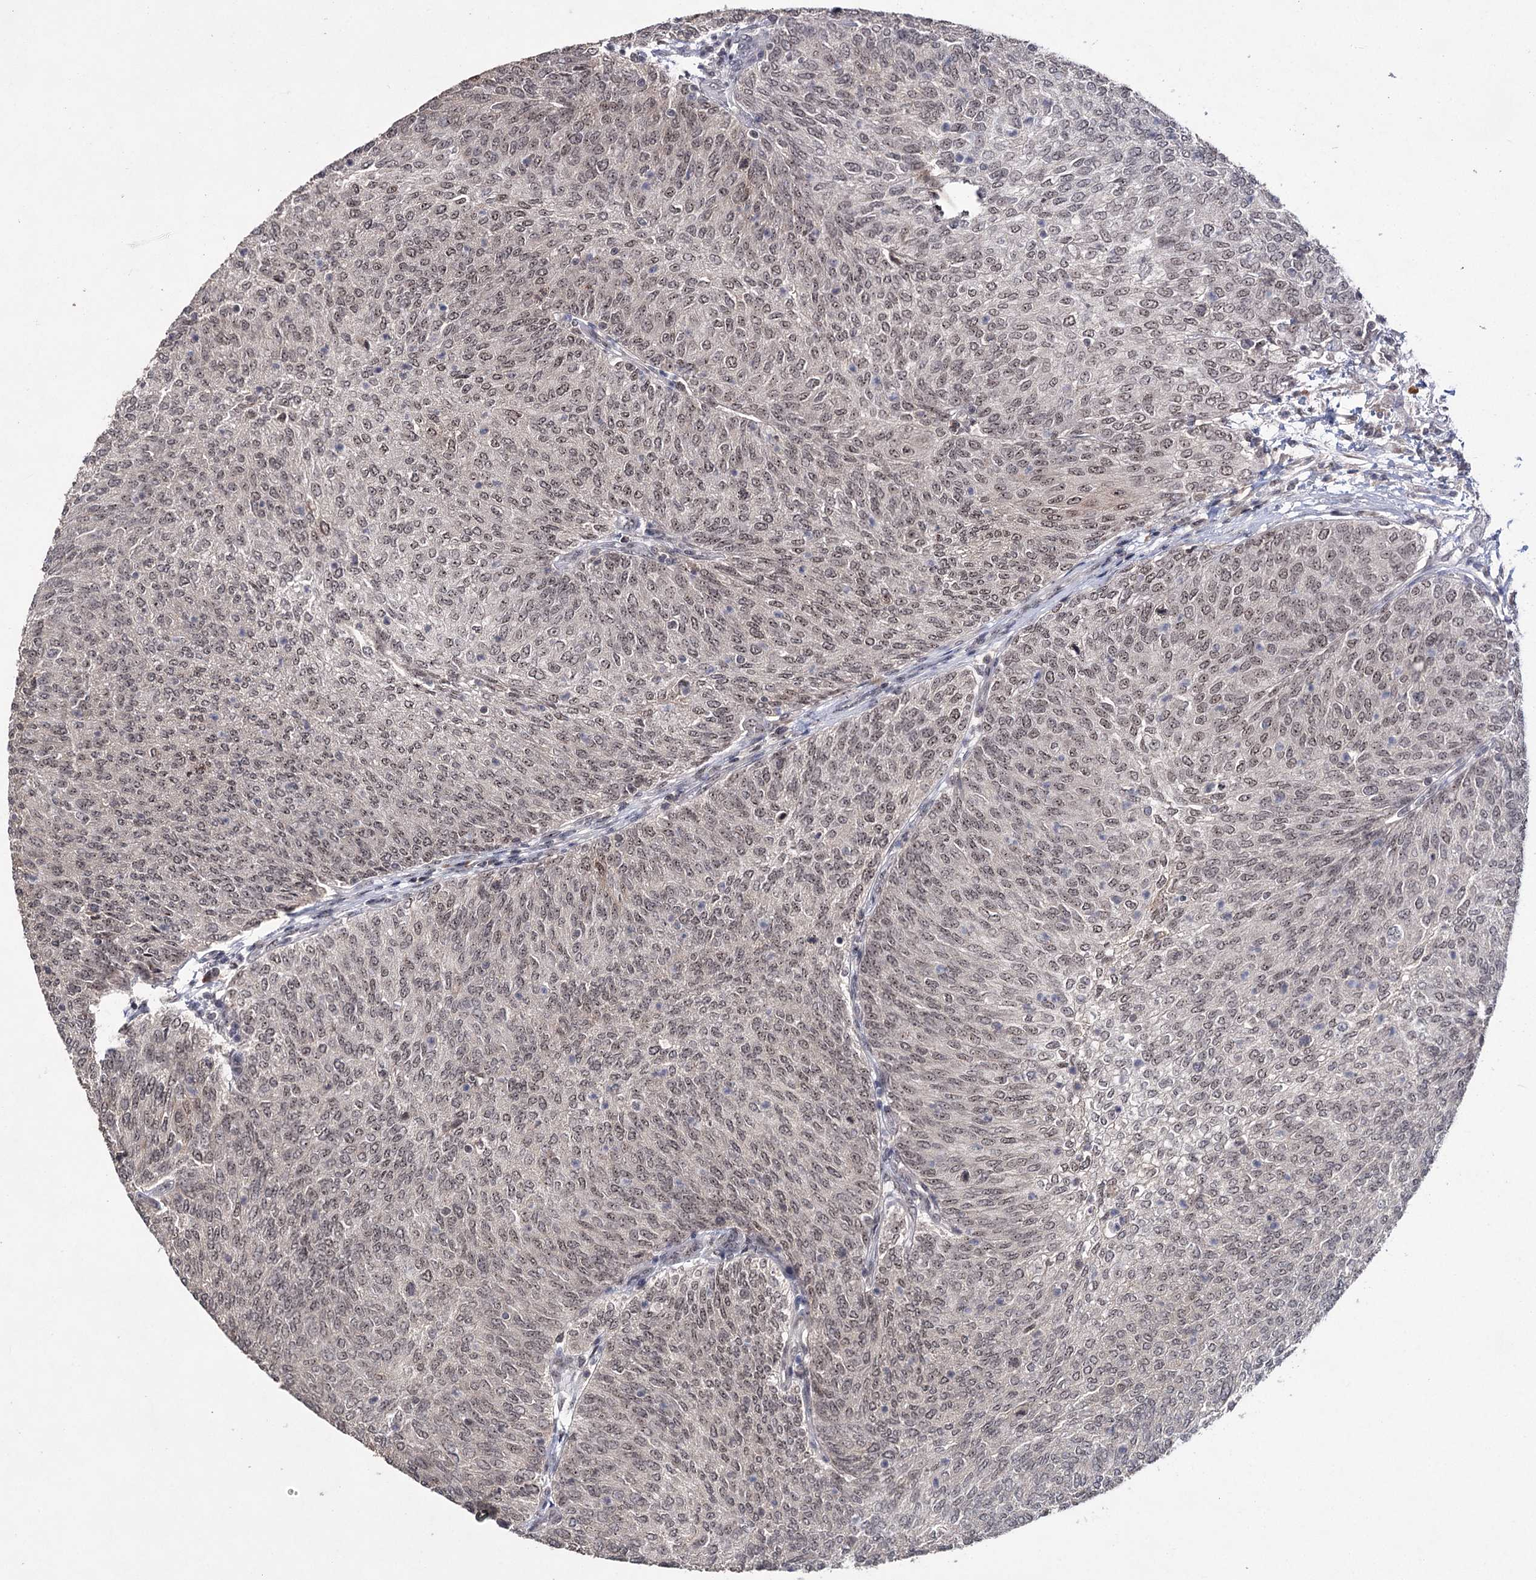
{"staining": {"intensity": "weak", "quantity": ">75%", "location": "nuclear"}, "tissue": "urothelial cancer", "cell_type": "Tumor cells", "image_type": "cancer", "snomed": [{"axis": "morphology", "description": "Urothelial carcinoma, Low grade"}, {"axis": "topography", "description": "Urinary bladder"}], "caption": "Protein positivity by immunohistochemistry (IHC) shows weak nuclear positivity in about >75% of tumor cells in urothelial cancer. The protein of interest is stained brown, and the nuclei are stained in blue (DAB (3,3'-diaminobenzidine) IHC with brightfield microscopy, high magnification).", "gene": "VGLL4", "patient": {"sex": "female", "age": 79}}